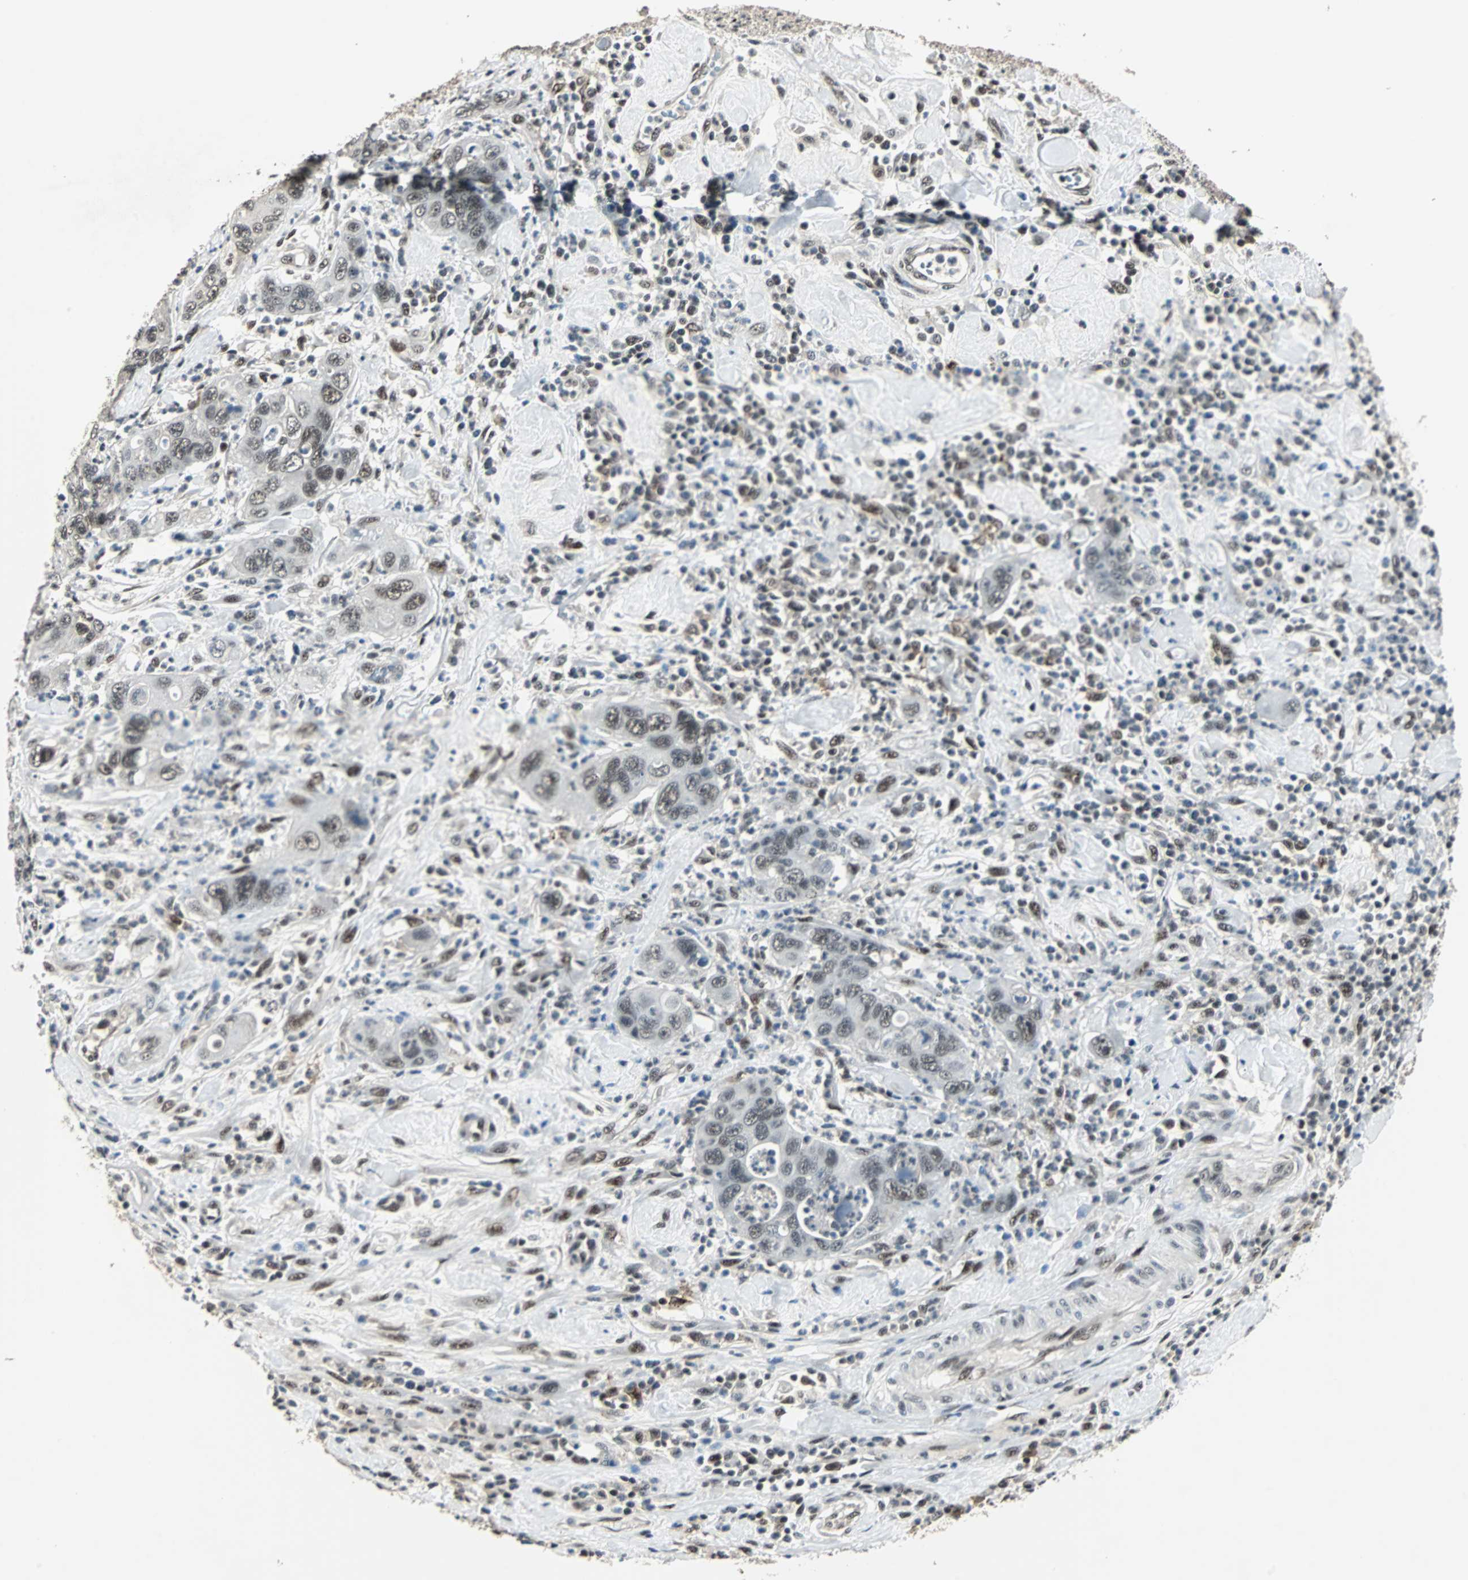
{"staining": {"intensity": "weak", "quantity": "25%-75%", "location": "nuclear"}, "tissue": "pancreatic cancer", "cell_type": "Tumor cells", "image_type": "cancer", "snomed": [{"axis": "morphology", "description": "Adenocarcinoma, NOS"}, {"axis": "topography", "description": "Pancreas"}], "caption": "Immunohistochemical staining of human pancreatic cancer demonstrates low levels of weak nuclear protein staining in about 25%-75% of tumor cells.", "gene": "MKX", "patient": {"sex": "female", "age": 71}}